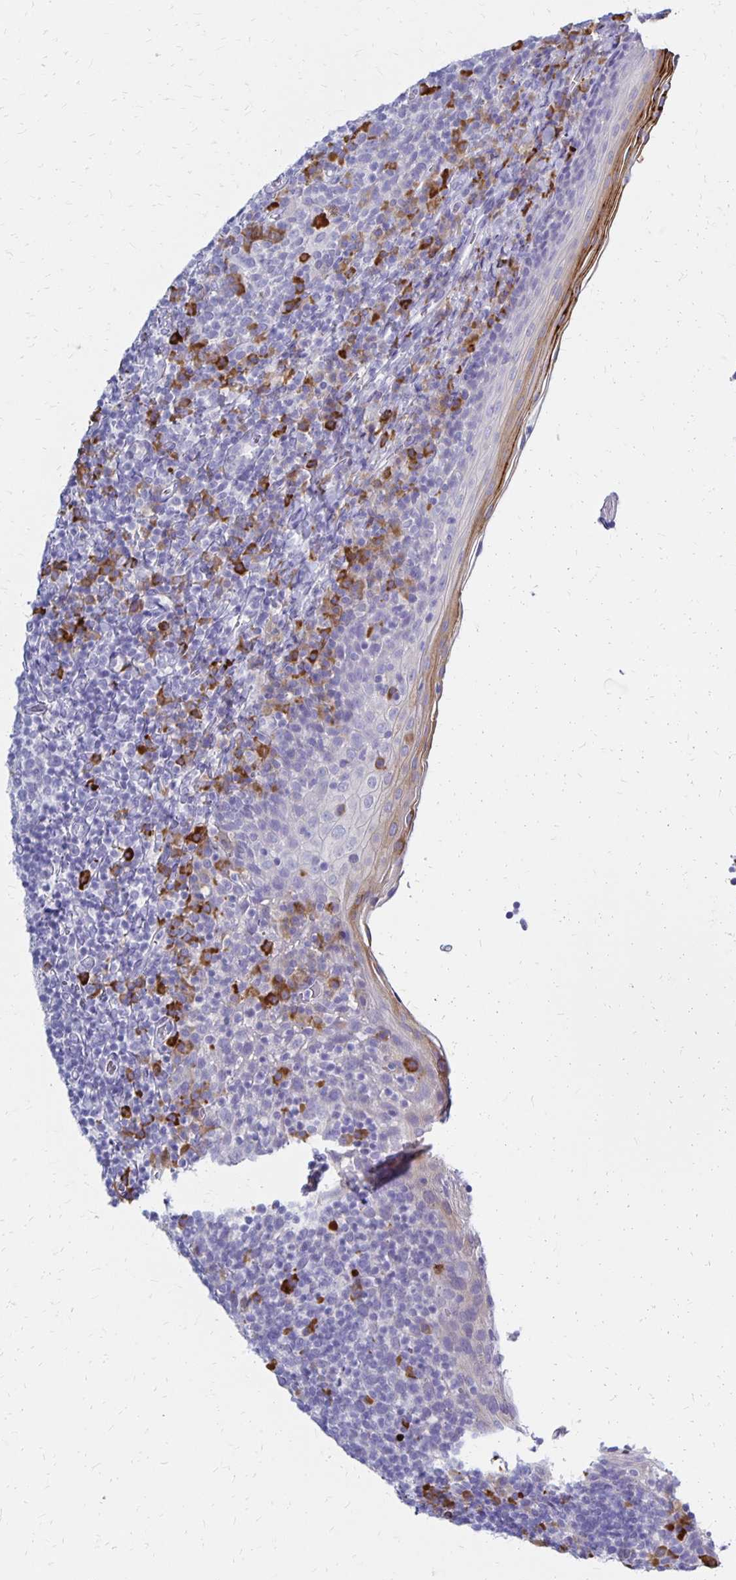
{"staining": {"intensity": "strong", "quantity": "<25%", "location": "cytoplasmic/membranous"}, "tissue": "tonsil", "cell_type": "Non-germinal center cells", "image_type": "normal", "snomed": [{"axis": "morphology", "description": "Normal tissue, NOS"}, {"axis": "topography", "description": "Tonsil"}], "caption": "Immunohistochemistry (IHC) histopathology image of unremarkable tonsil: tonsil stained using immunohistochemistry demonstrates medium levels of strong protein expression localized specifically in the cytoplasmic/membranous of non-germinal center cells, appearing as a cytoplasmic/membranous brown color.", "gene": "FNTB", "patient": {"sex": "female", "age": 10}}